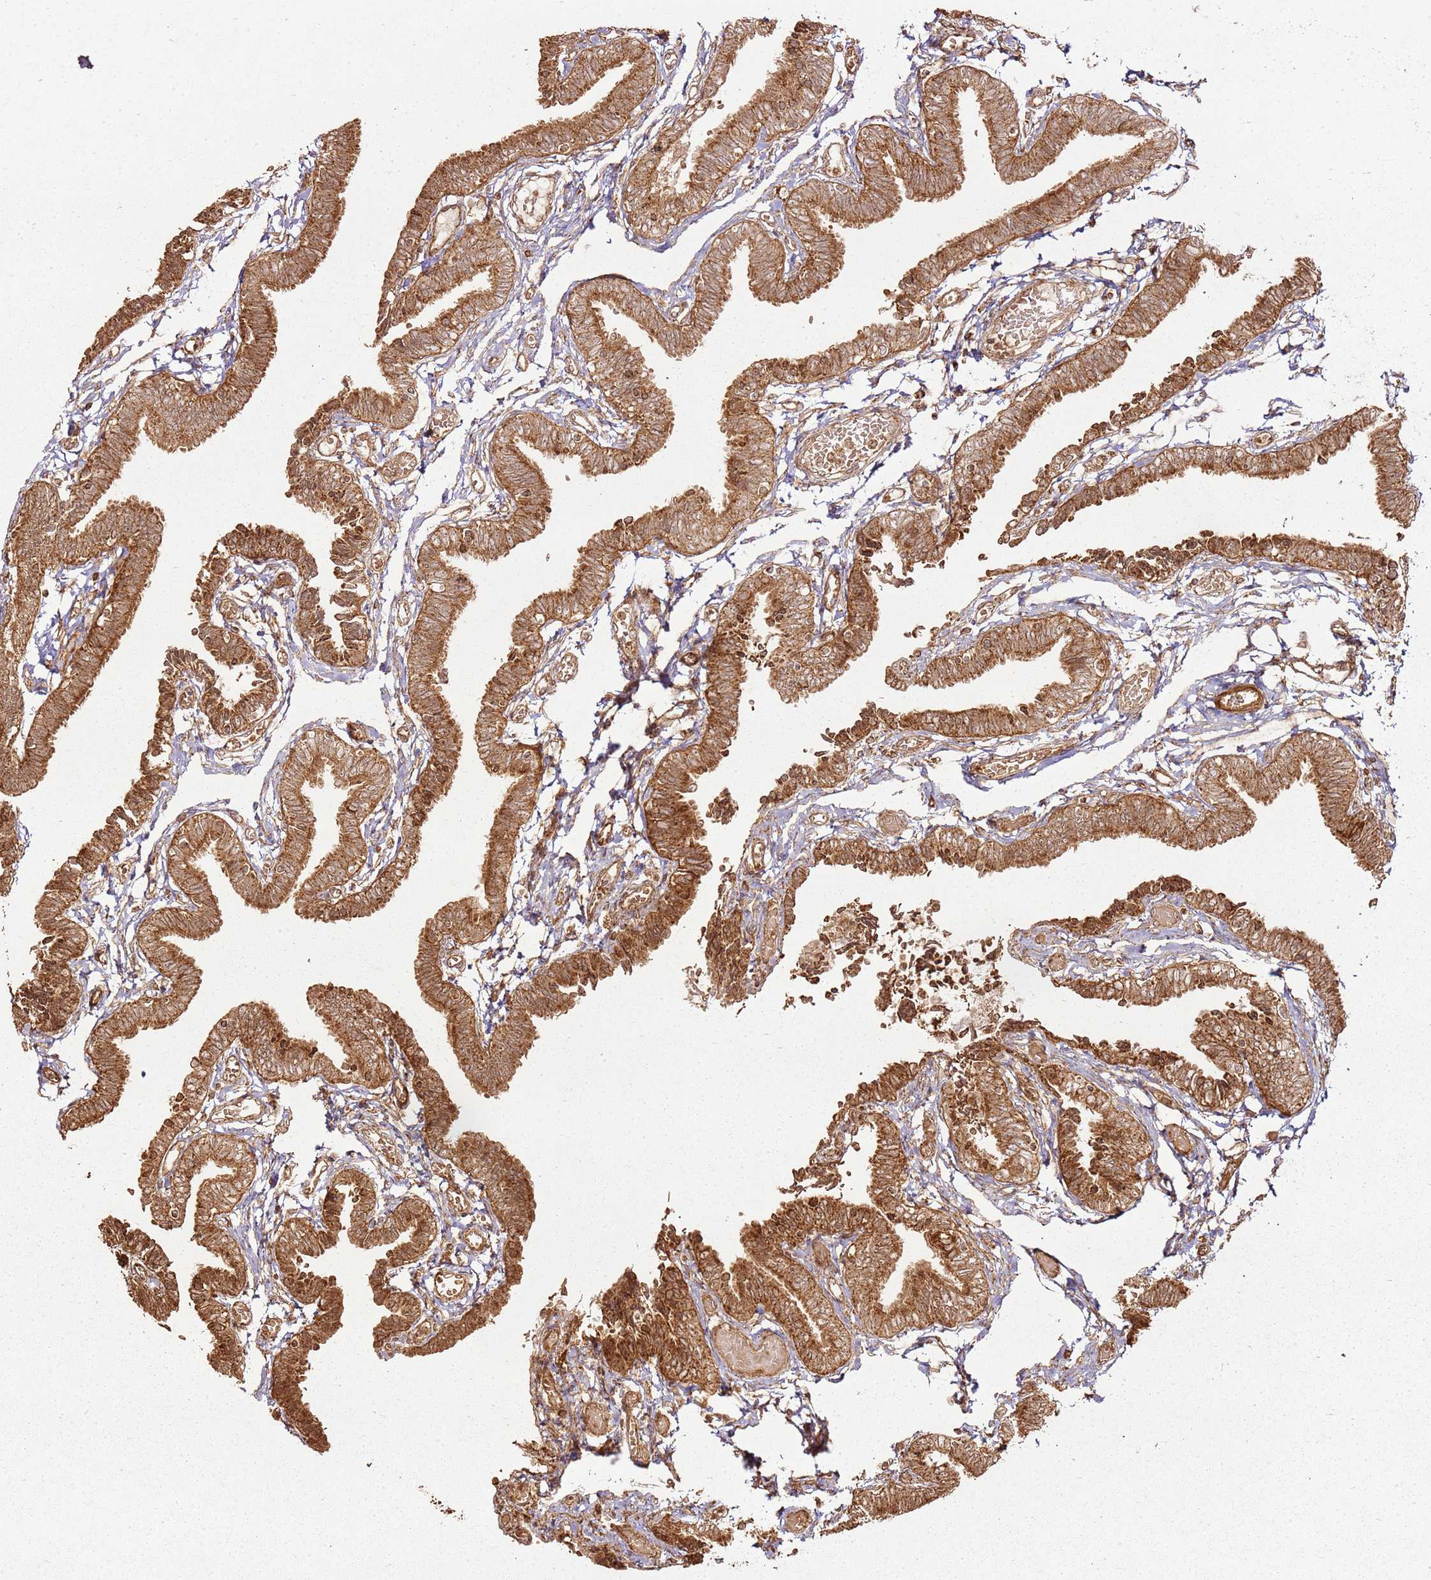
{"staining": {"intensity": "strong", "quantity": ">75%", "location": "cytoplasmic/membranous"}, "tissue": "fallopian tube", "cell_type": "Glandular cells", "image_type": "normal", "snomed": [{"axis": "morphology", "description": "Normal tissue, NOS"}, {"axis": "topography", "description": "Fallopian tube"}, {"axis": "topography", "description": "Ovary"}], "caption": "An immunohistochemistry histopathology image of unremarkable tissue is shown. Protein staining in brown highlights strong cytoplasmic/membranous positivity in fallopian tube within glandular cells.", "gene": "MRPS6", "patient": {"sex": "female", "age": 23}}